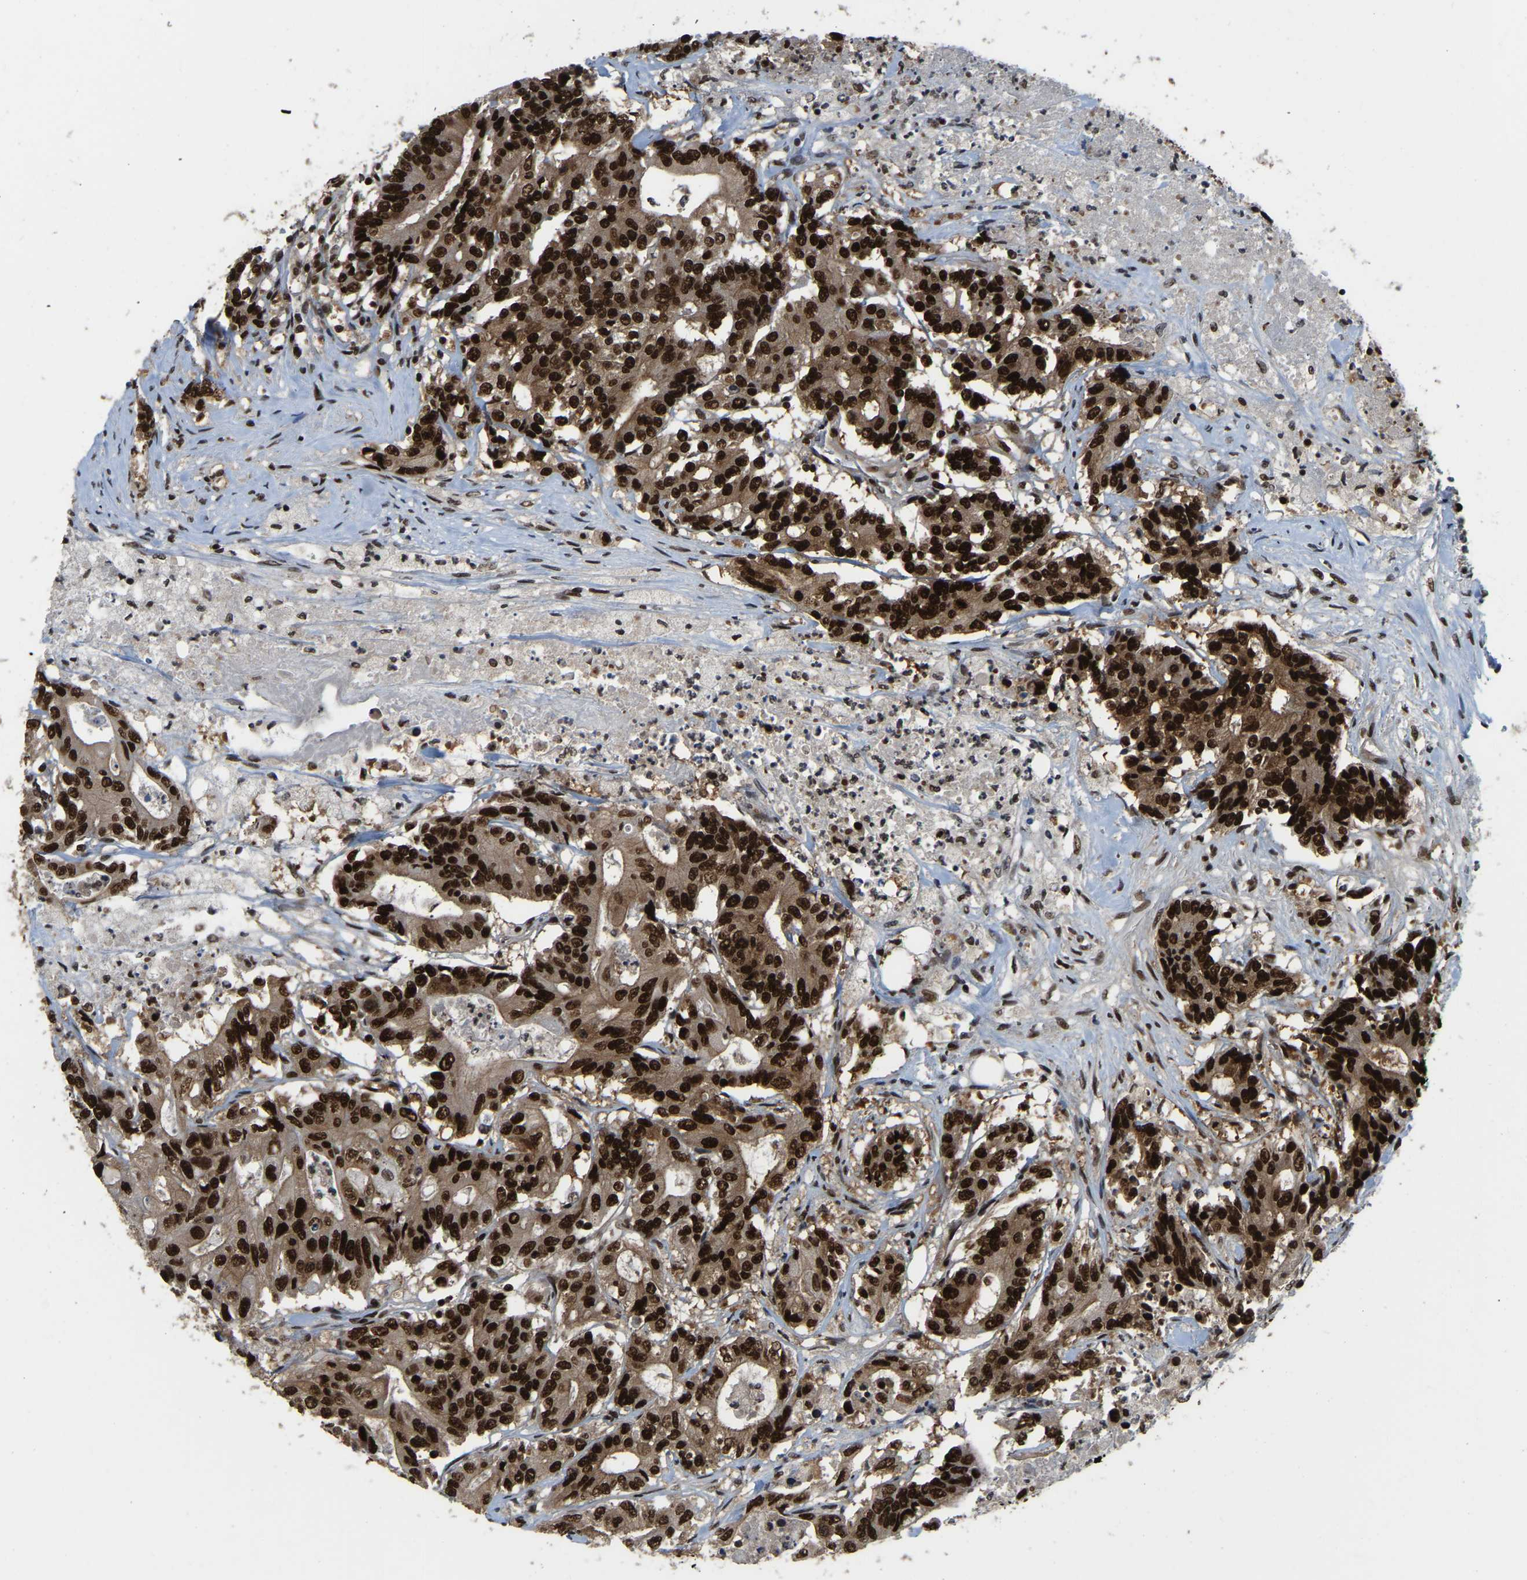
{"staining": {"intensity": "strong", "quantity": ">75%", "location": "nuclear"}, "tissue": "colorectal cancer", "cell_type": "Tumor cells", "image_type": "cancer", "snomed": [{"axis": "morphology", "description": "Adenocarcinoma, NOS"}, {"axis": "topography", "description": "Colon"}], "caption": "Immunohistochemical staining of colorectal cancer (adenocarcinoma) demonstrates high levels of strong nuclear protein expression in approximately >75% of tumor cells.", "gene": "TBL1XR1", "patient": {"sex": "female", "age": 77}}